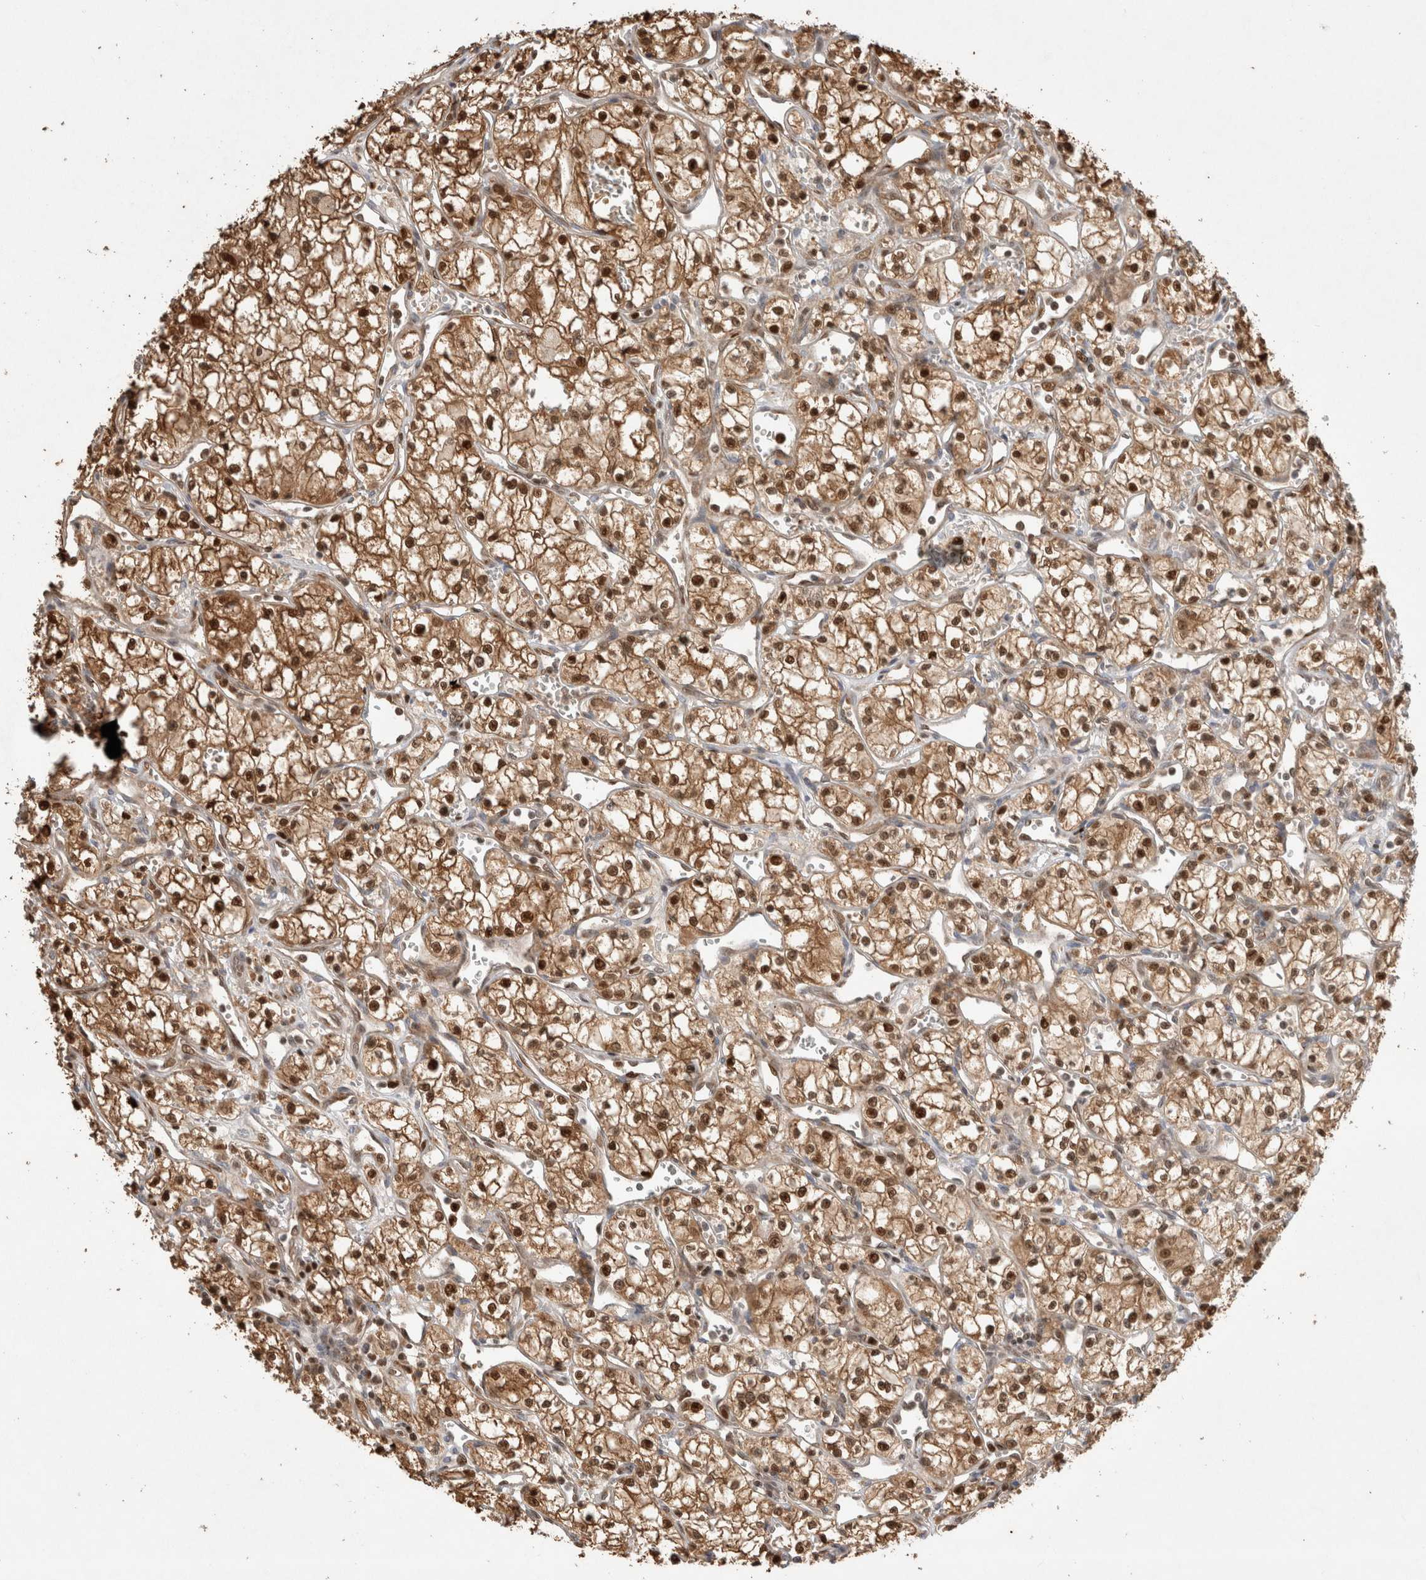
{"staining": {"intensity": "strong", "quantity": ">75%", "location": "cytoplasmic/membranous,nuclear"}, "tissue": "renal cancer", "cell_type": "Tumor cells", "image_type": "cancer", "snomed": [{"axis": "morphology", "description": "Adenocarcinoma, NOS"}, {"axis": "topography", "description": "Kidney"}], "caption": "Tumor cells display high levels of strong cytoplasmic/membranous and nuclear expression in approximately >75% of cells in renal cancer (adenocarcinoma).", "gene": "OTUD6B", "patient": {"sex": "male", "age": 59}}